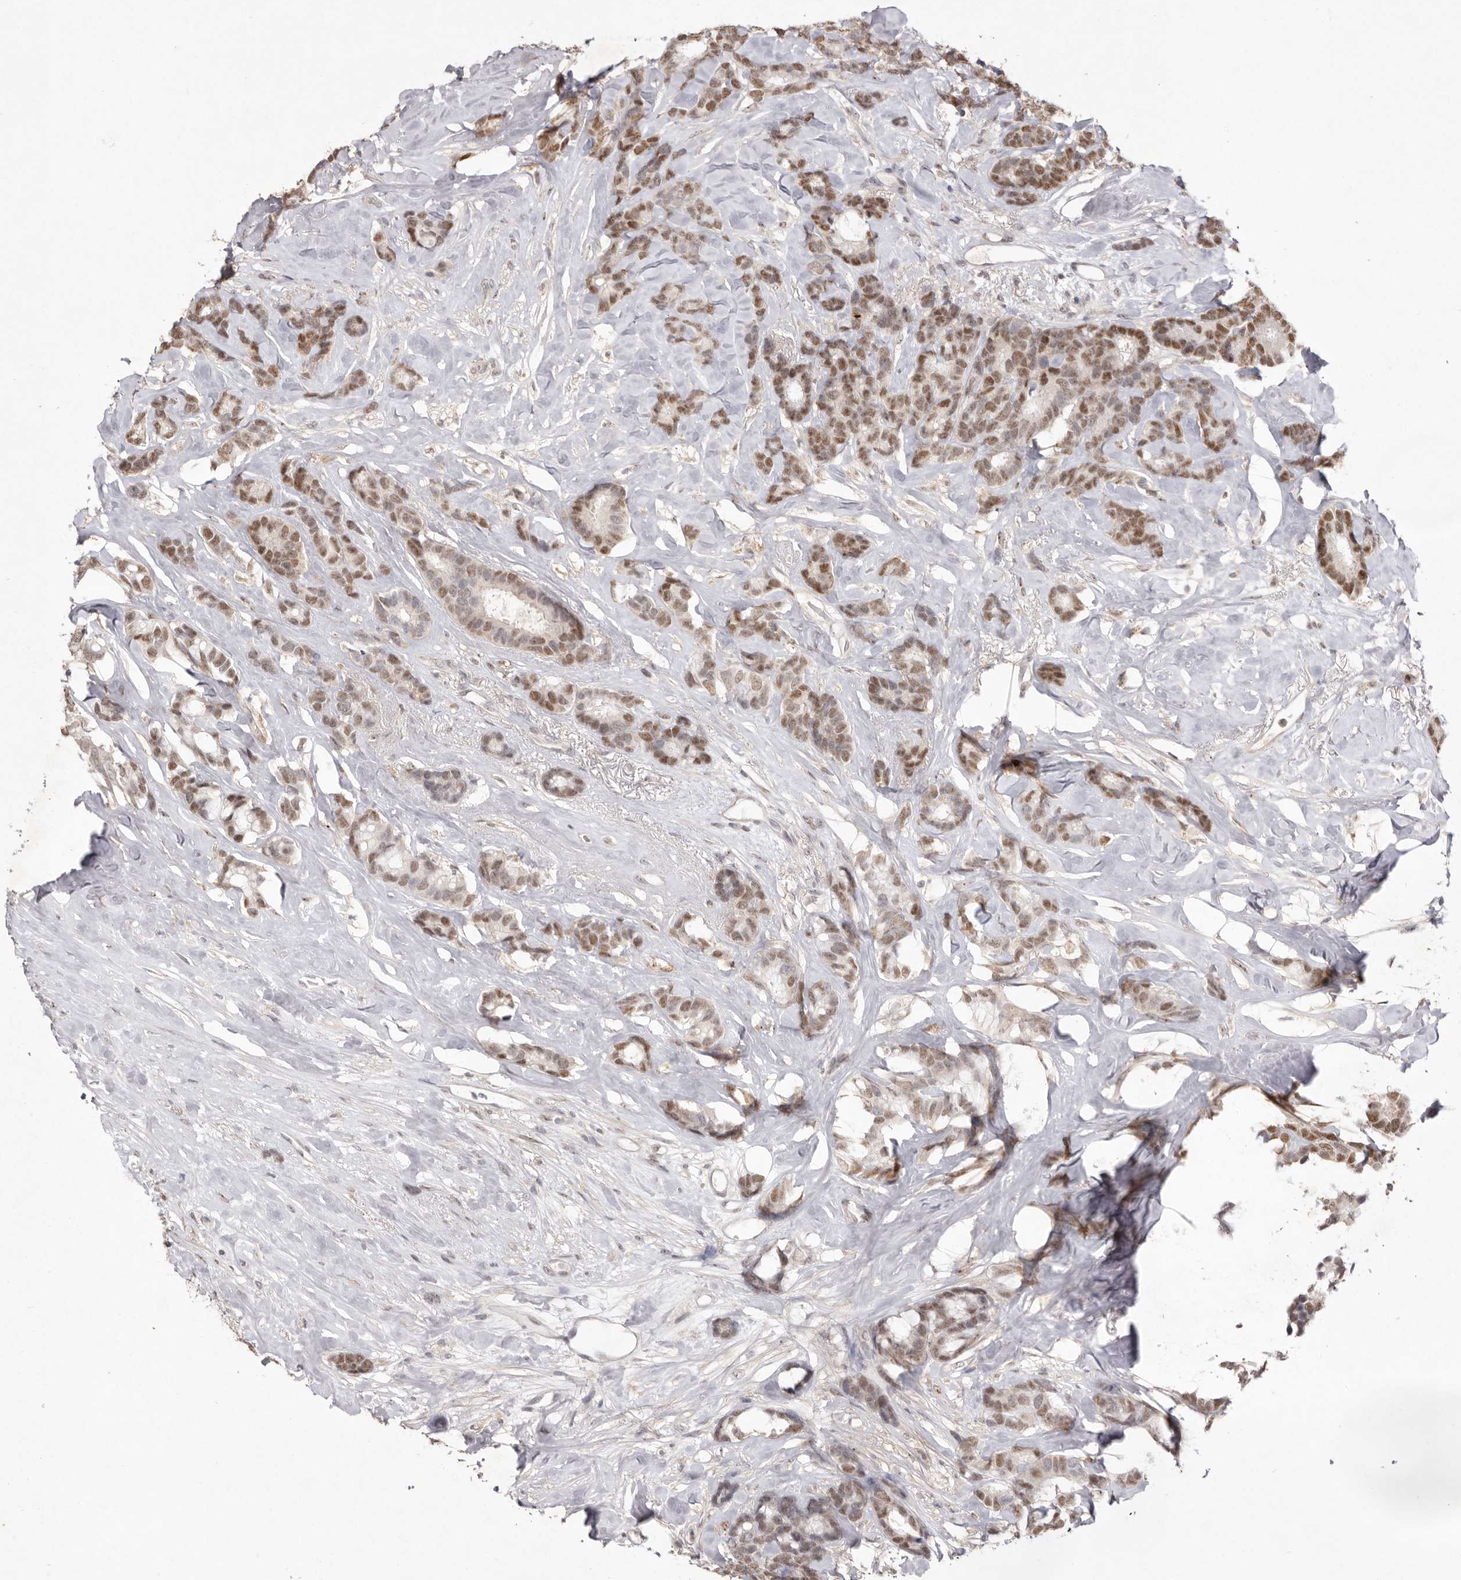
{"staining": {"intensity": "moderate", "quantity": ">75%", "location": "nuclear"}, "tissue": "breast cancer", "cell_type": "Tumor cells", "image_type": "cancer", "snomed": [{"axis": "morphology", "description": "Duct carcinoma"}, {"axis": "topography", "description": "Breast"}], "caption": "This is a micrograph of immunohistochemistry (IHC) staining of infiltrating ductal carcinoma (breast), which shows moderate staining in the nuclear of tumor cells.", "gene": "TADA1", "patient": {"sex": "female", "age": 87}}